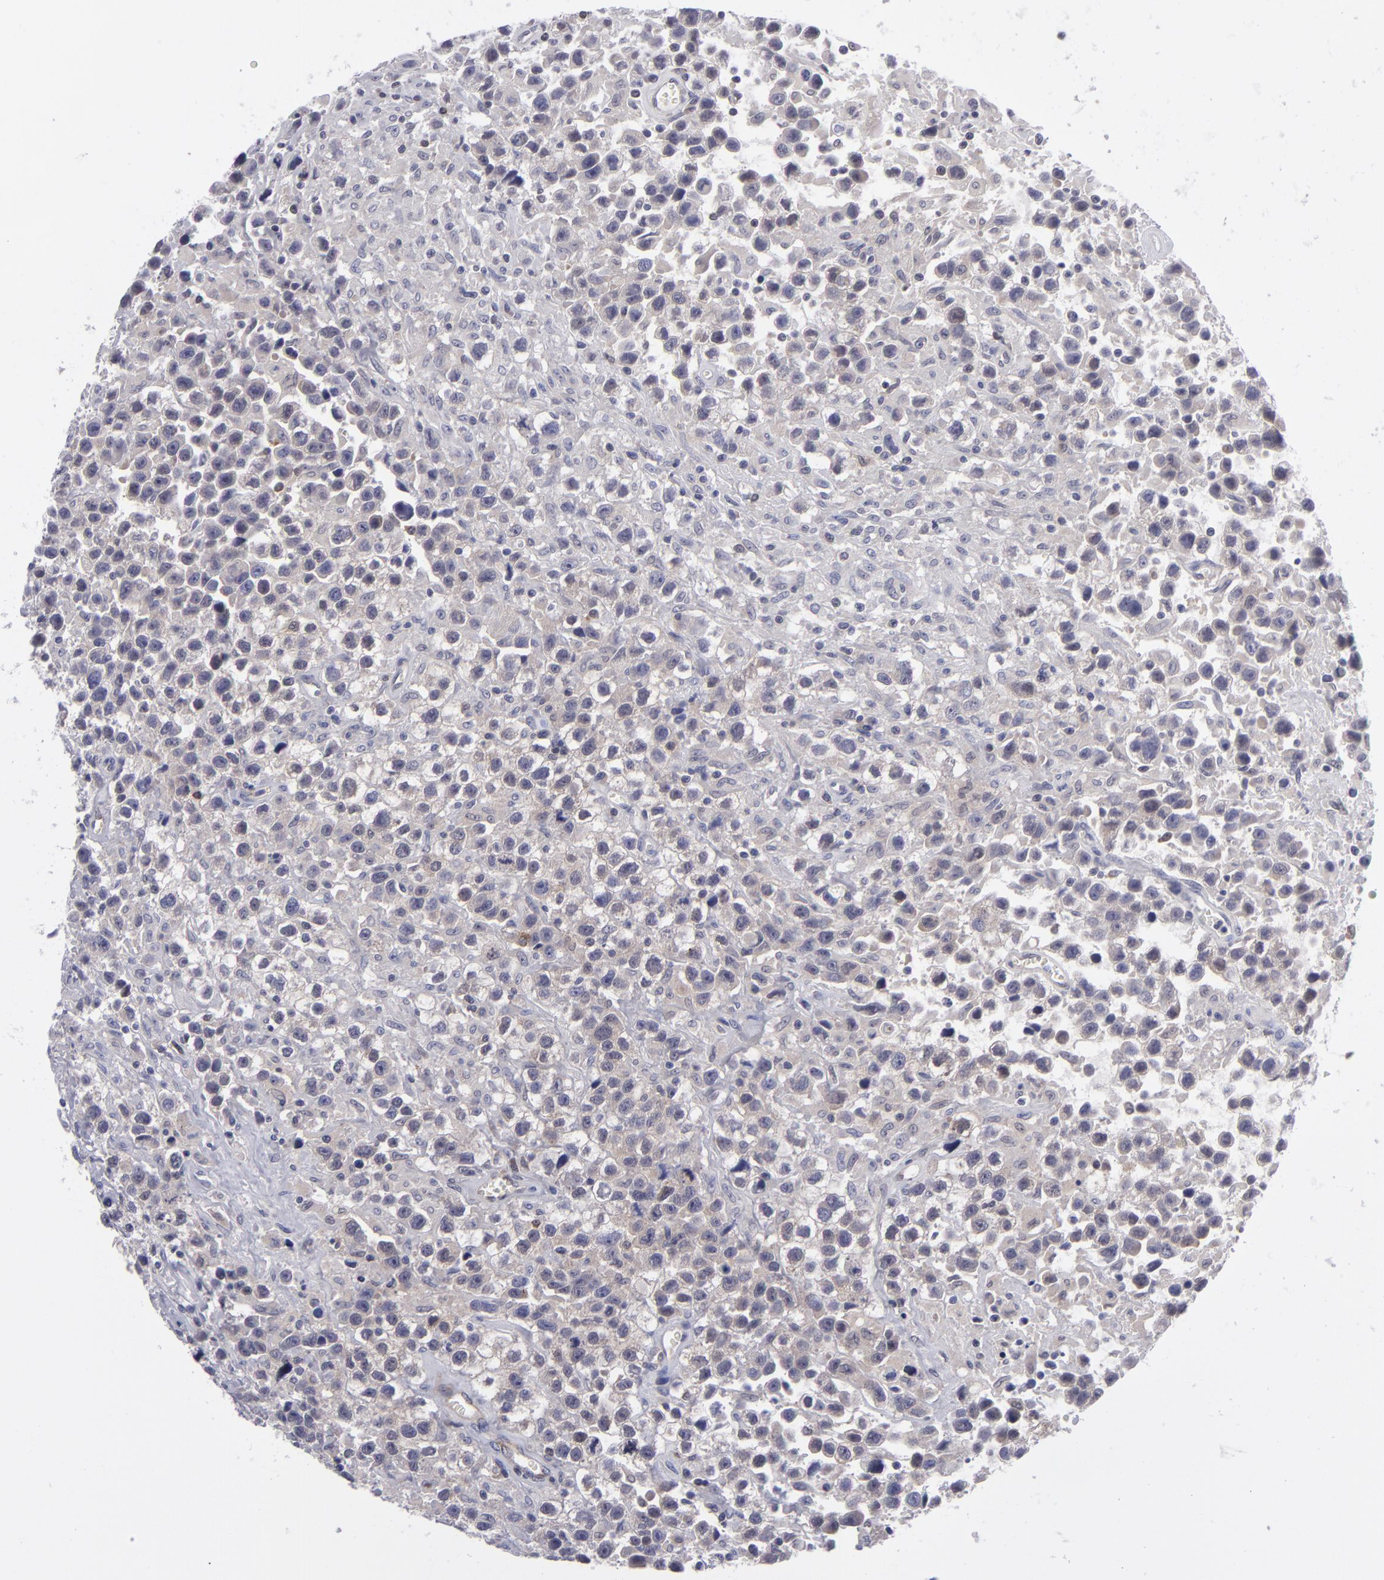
{"staining": {"intensity": "negative", "quantity": "none", "location": "none"}, "tissue": "testis cancer", "cell_type": "Tumor cells", "image_type": "cancer", "snomed": [{"axis": "morphology", "description": "Seminoma, NOS"}, {"axis": "topography", "description": "Testis"}], "caption": "IHC photomicrograph of neoplastic tissue: human seminoma (testis) stained with DAB reveals no significant protein expression in tumor cells.", "gene": "BCL10", "patient": {"sex": "male", "age": 43}}